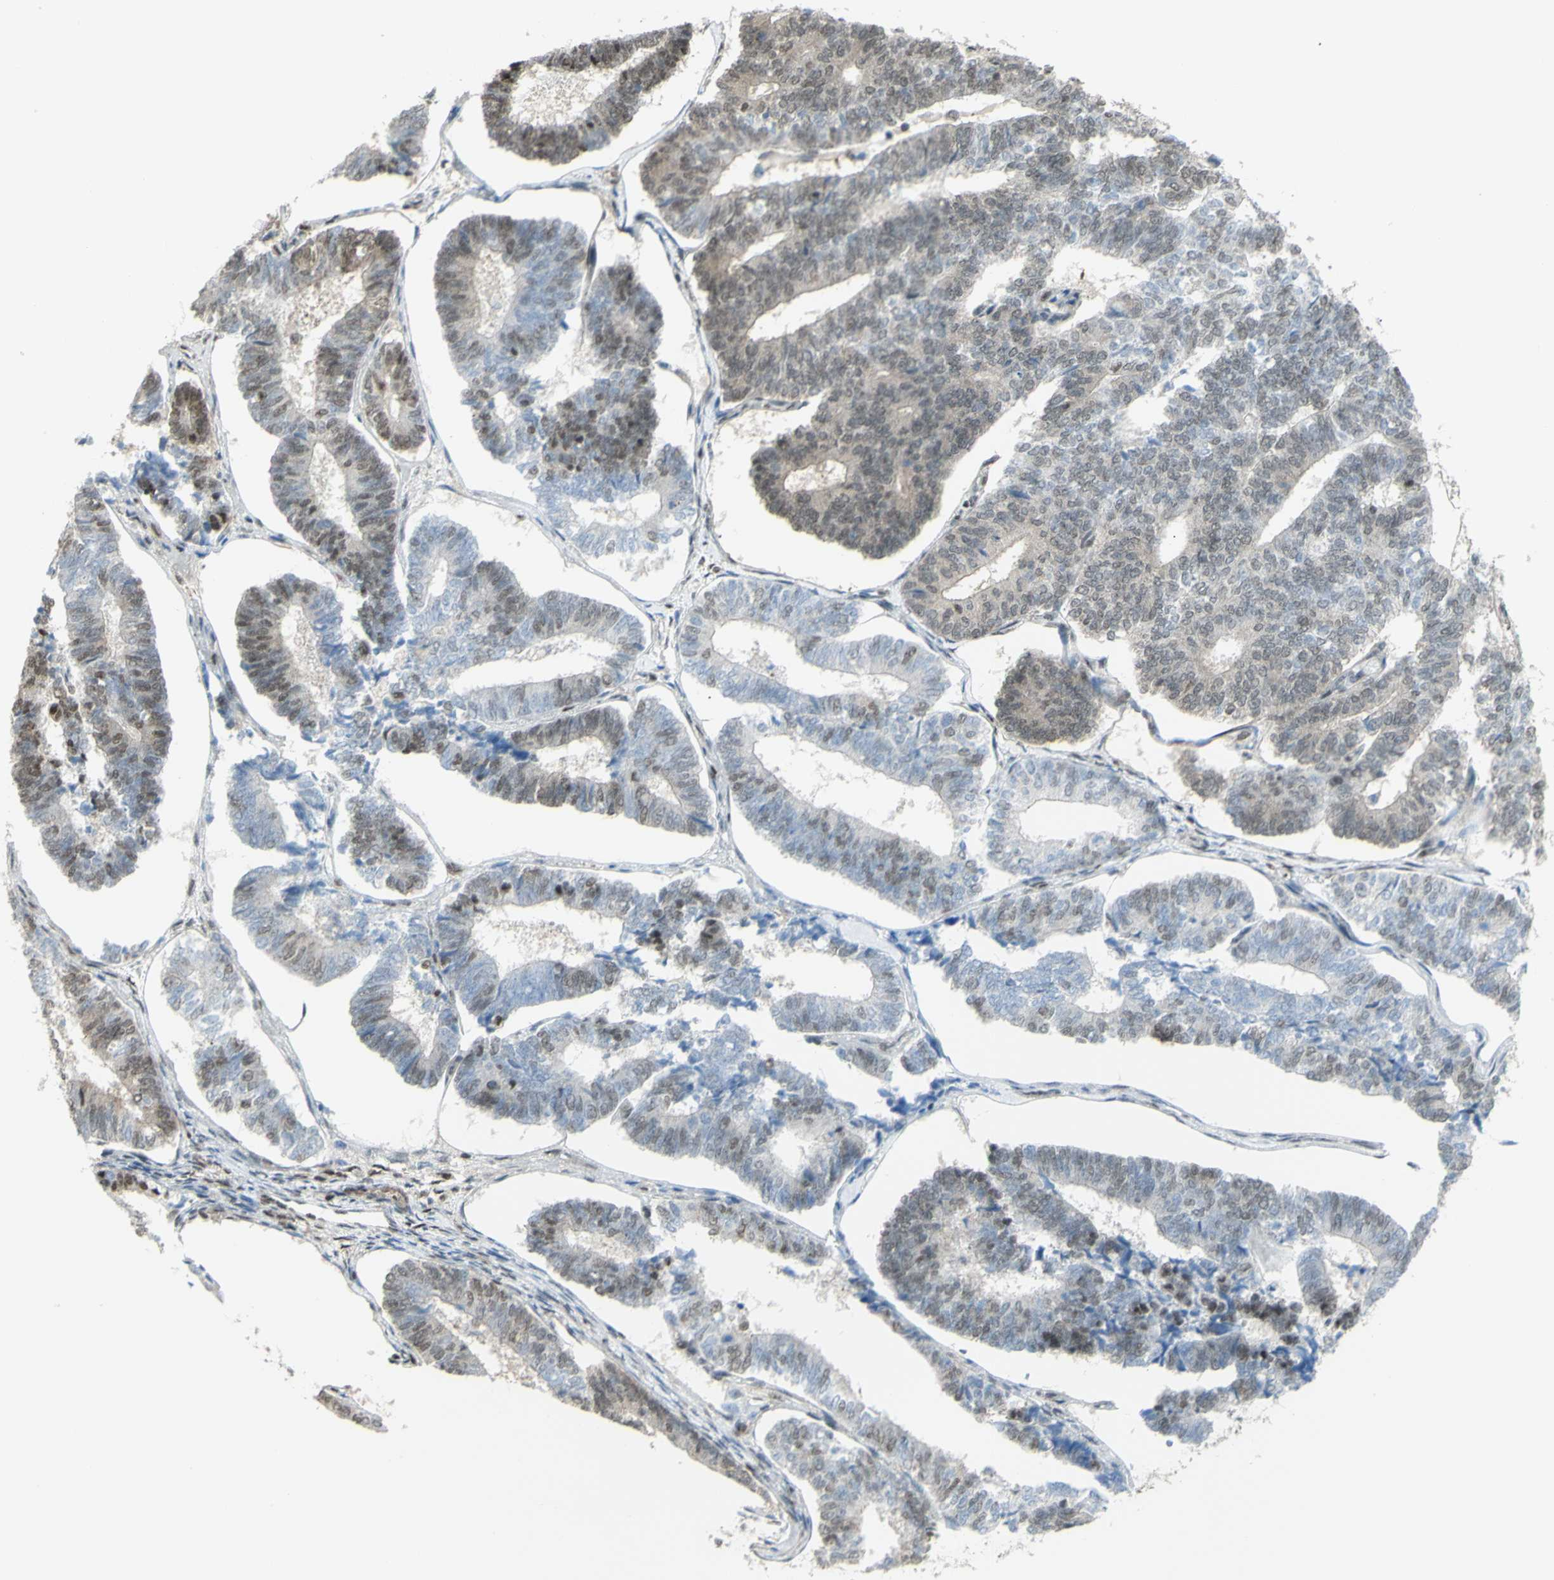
{"staining": {"intensity": "weak", "quantity": "25%-75%", "location": "nuclear"}, "tissue": "endometrial cancer", "cell_type": "Tumor cells", "image_type": "cancer", "snomed": [{"axis": "morphology", "description": "Adenocarcinoma, NOS"}, {"axis": "topography", "description": "Endometrium"}], "caption": "This image displays IHC staining of human endometrial cancer, with low weak nuclear positivity in about 25%-75% of tumor cells.", "gene": "ZMYM6", "patient": {"sex": "female", "age": 70}}